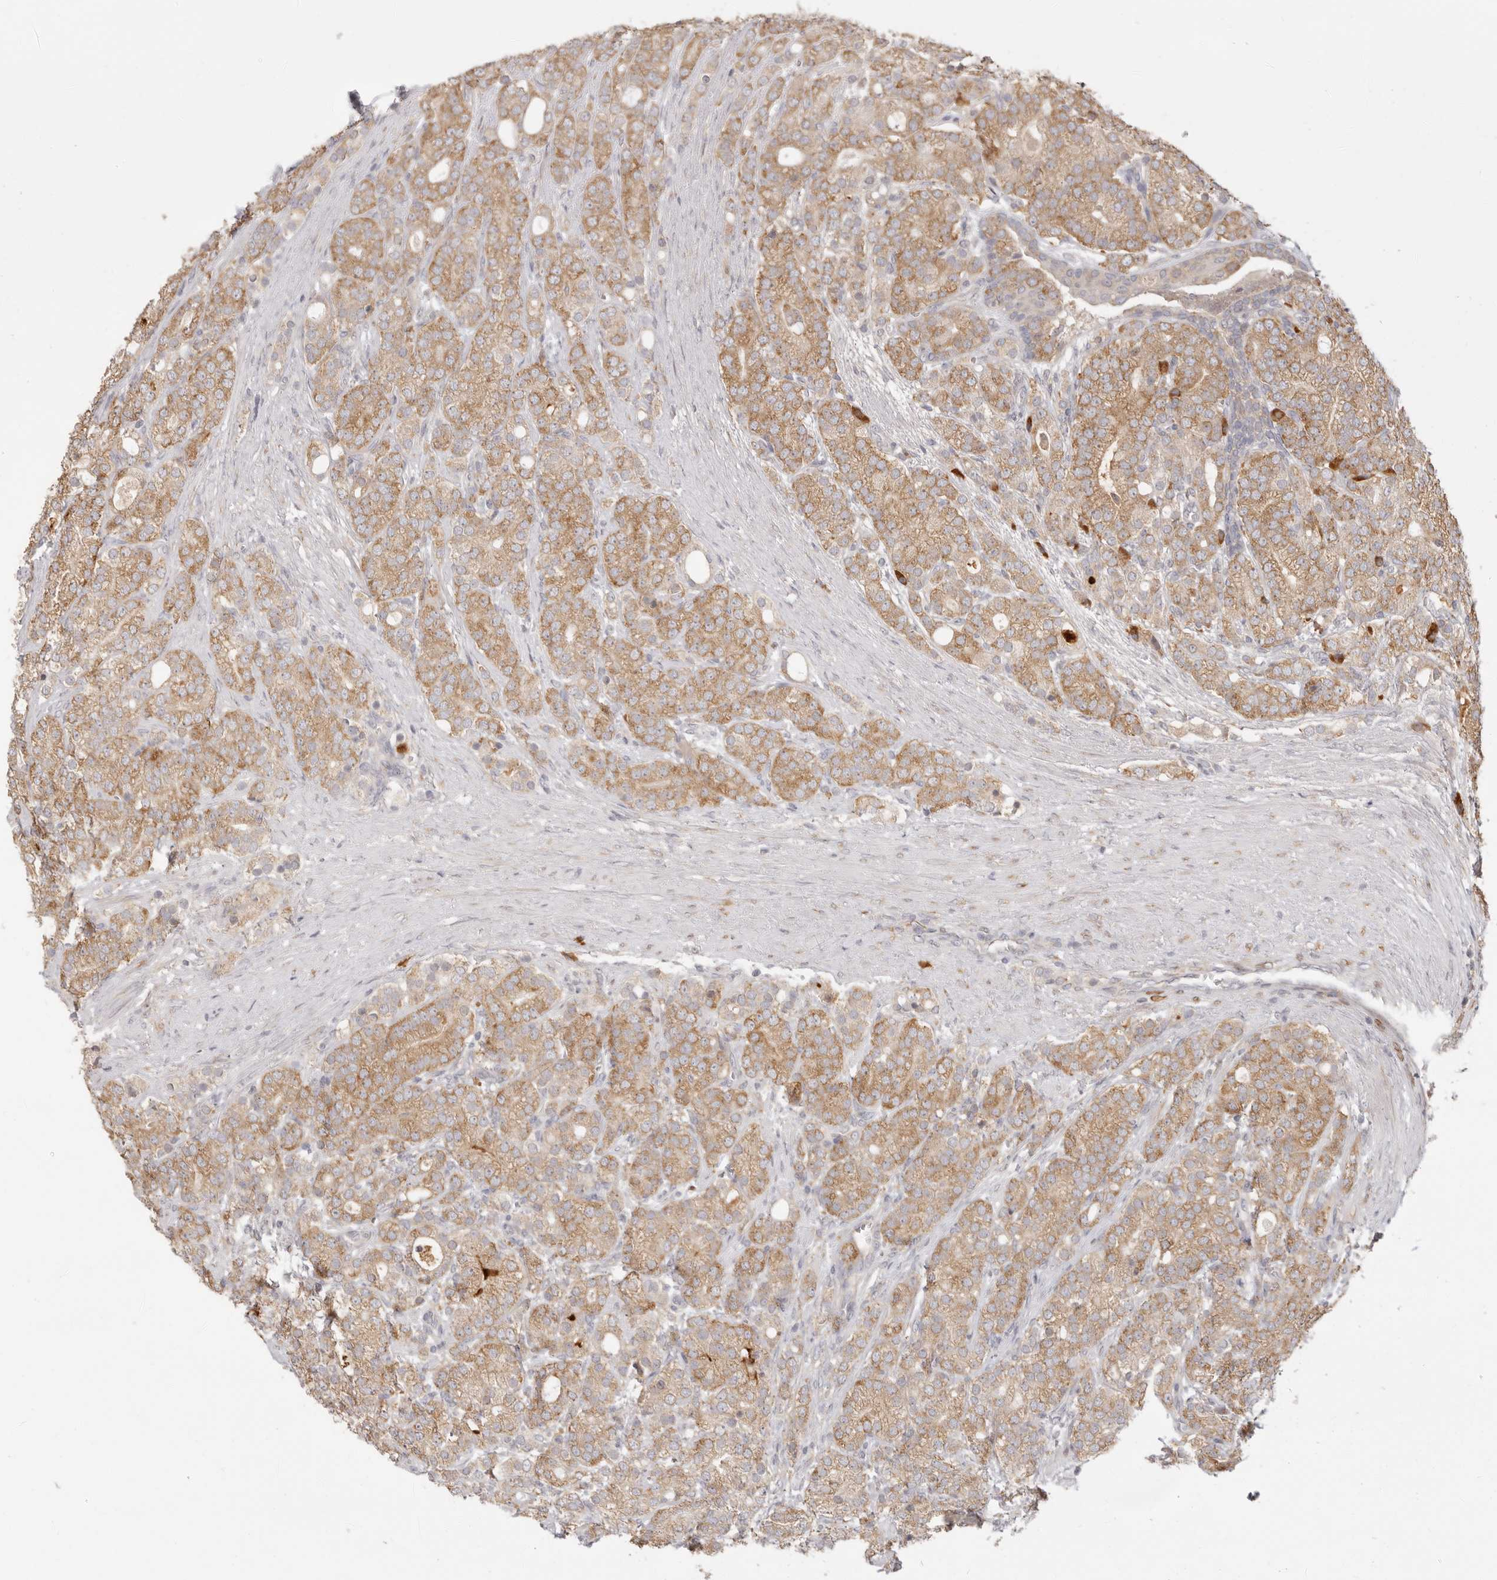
{"staining": {"intensity": "moderate", "quantity": ">75%", "location": "cytoplasmic/membranous"}, "tissue": "prostate cancer", "cell_type": "Tumor cells", "image_type": "cancer", "snomed": [{"axis": "morphology", "description": "Adenocarcinoma, High grade"}, {"axis": "topography", "description": "Prostate"}], "caption": "Approximately >75% of tumor cells in human high-grade adenocarcinoma (prostate) show moderate cytoplasmic/membranous protein expression as visualized by brown immunohistochemical staining.", "gene": "PABPC4", "patient": {"sex": "male", "age": 57}}